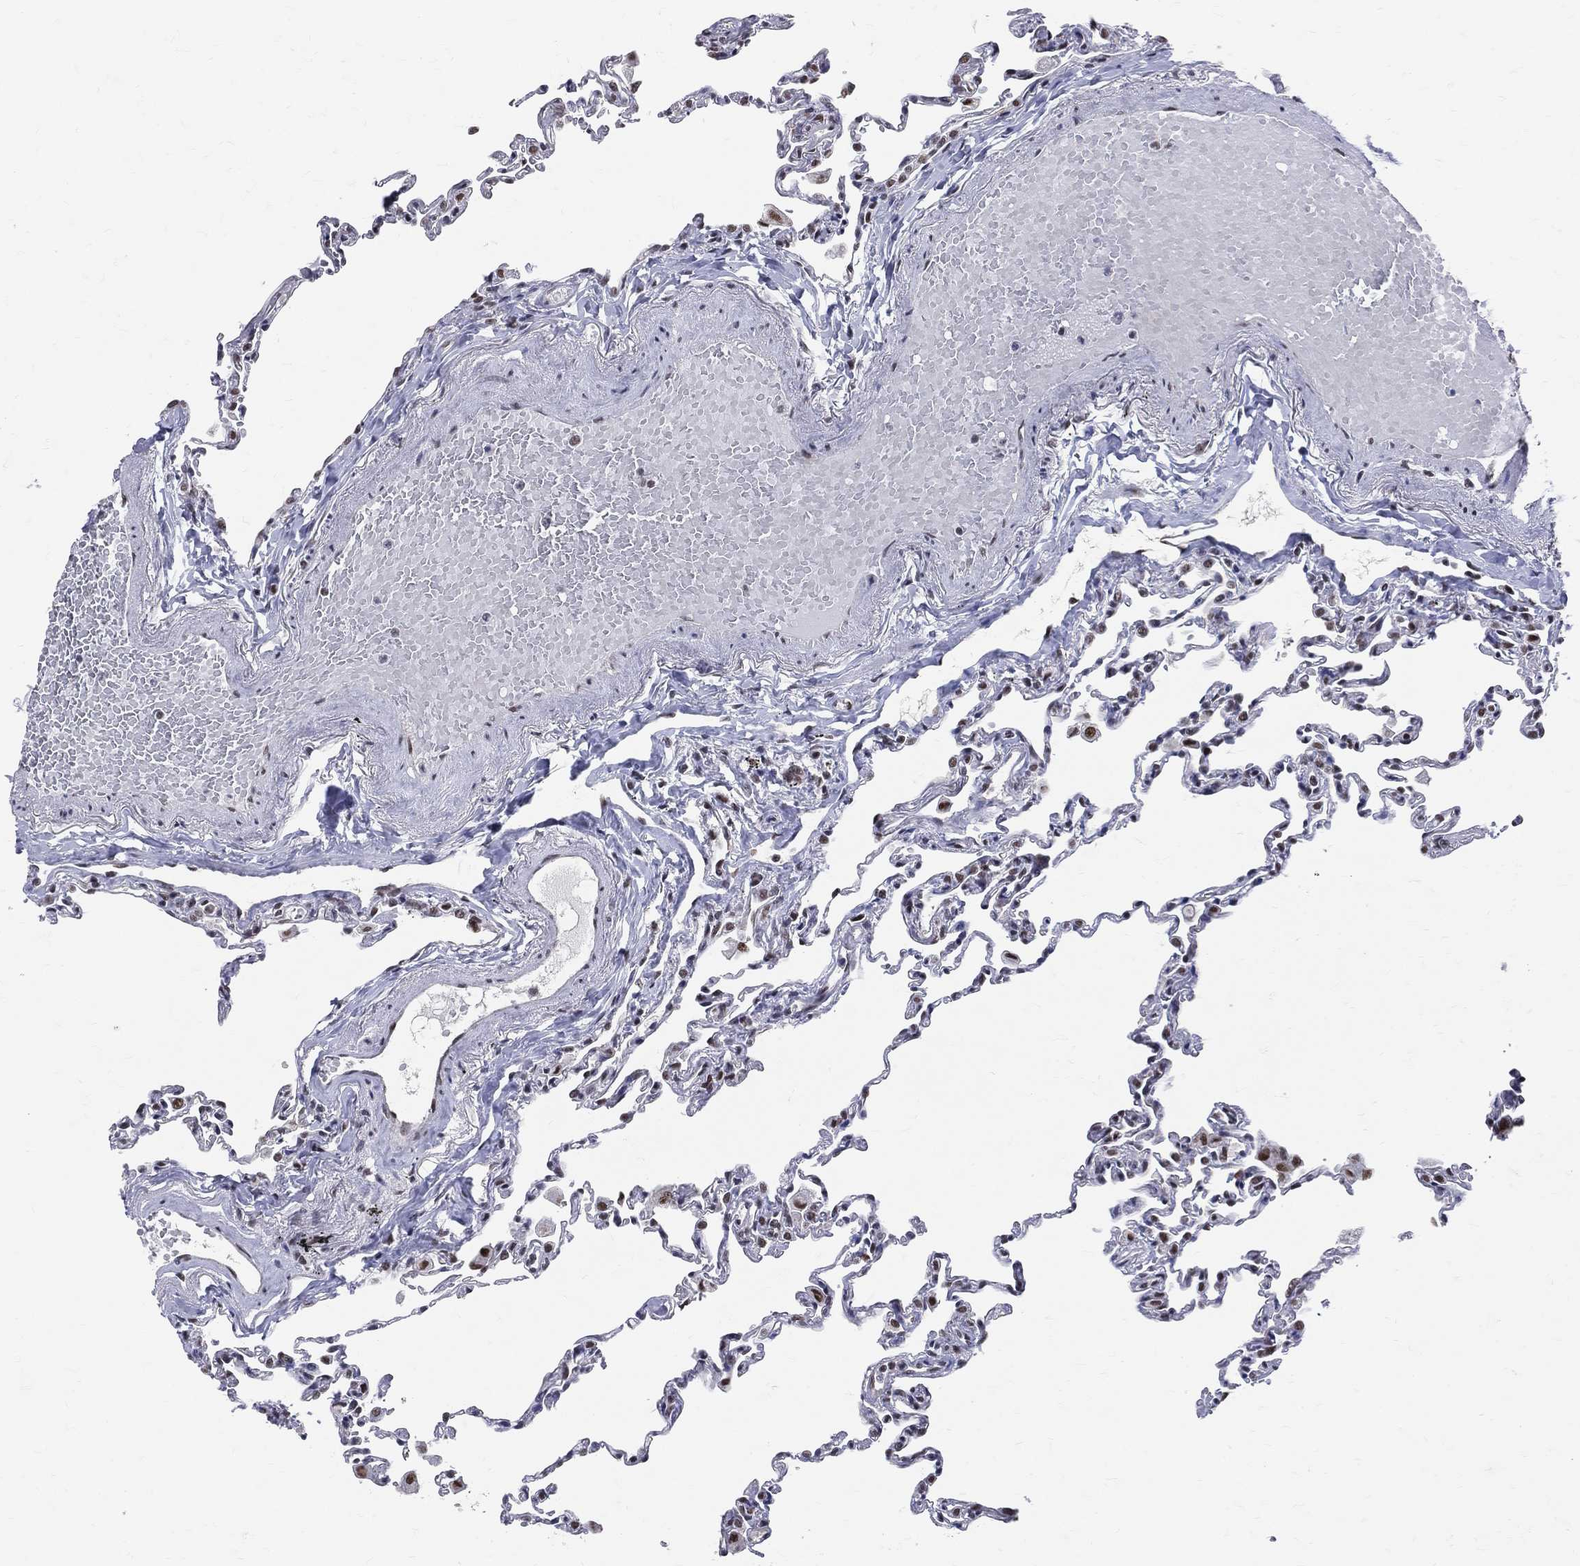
{"staining": {"intensity": "strong", "quantity": "<25%", "location": "nuclear"}, "tissue": "lung", "cell_type": "Alveolar cells", "image_type": "normal", "snomed": [{"axis": "morphology", "description": "Normal tissue, NOS"}, {"axis": "topography", "description": "Lung"}], "caption": "A histopathology image showing strong nuclear staining in about <25% of alveolar cells in benign lung, as visualized by brown immunohistochemical staining.", "gene": "CDK7", "patient": {"sex": "female", "age": 57}}